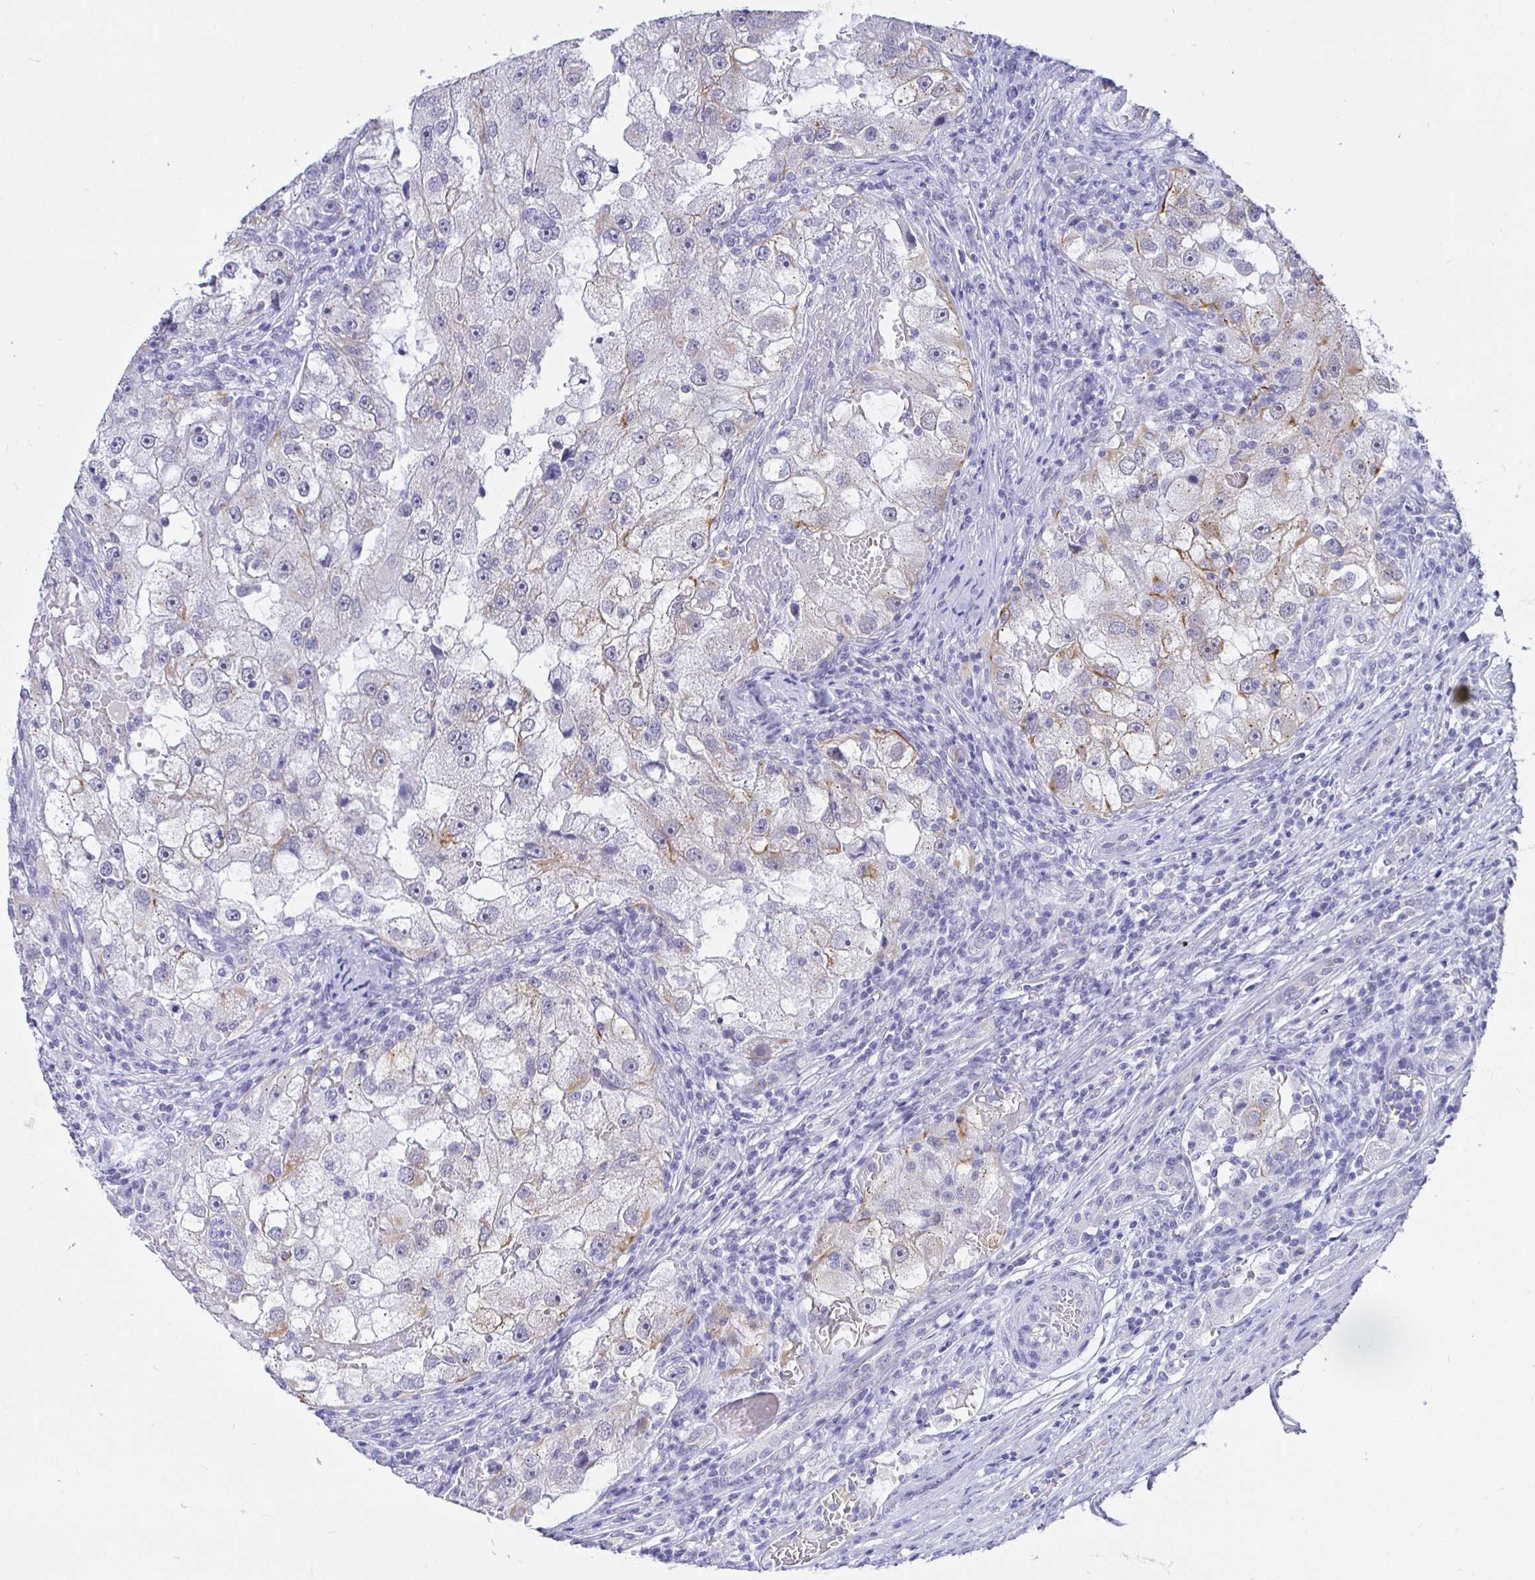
{"staining": {"intensity": "weak", "quantity": "<25%", "location": "cytoplasmic/membranous"}, "tissue": "renal cancer", "cell_type": "Tumor cells", "image_type": "cancer", "snomed": [{"axis": "morphology", "description": "Adenocarcinoma, NOS"}, {"axis": "topography", "description": "Kidney"}], "caption": "An immunohistochemistry histopathology image of renal cancer is shown. There is no staining in tumor cells of renal cancer. (Stains: DAB IHC with hematoxylin counter stain, Microscopy: brightfield microscopy at high magnification).", "gene": "EZHIP", "patient": {"sex": "male", "age": 63}}